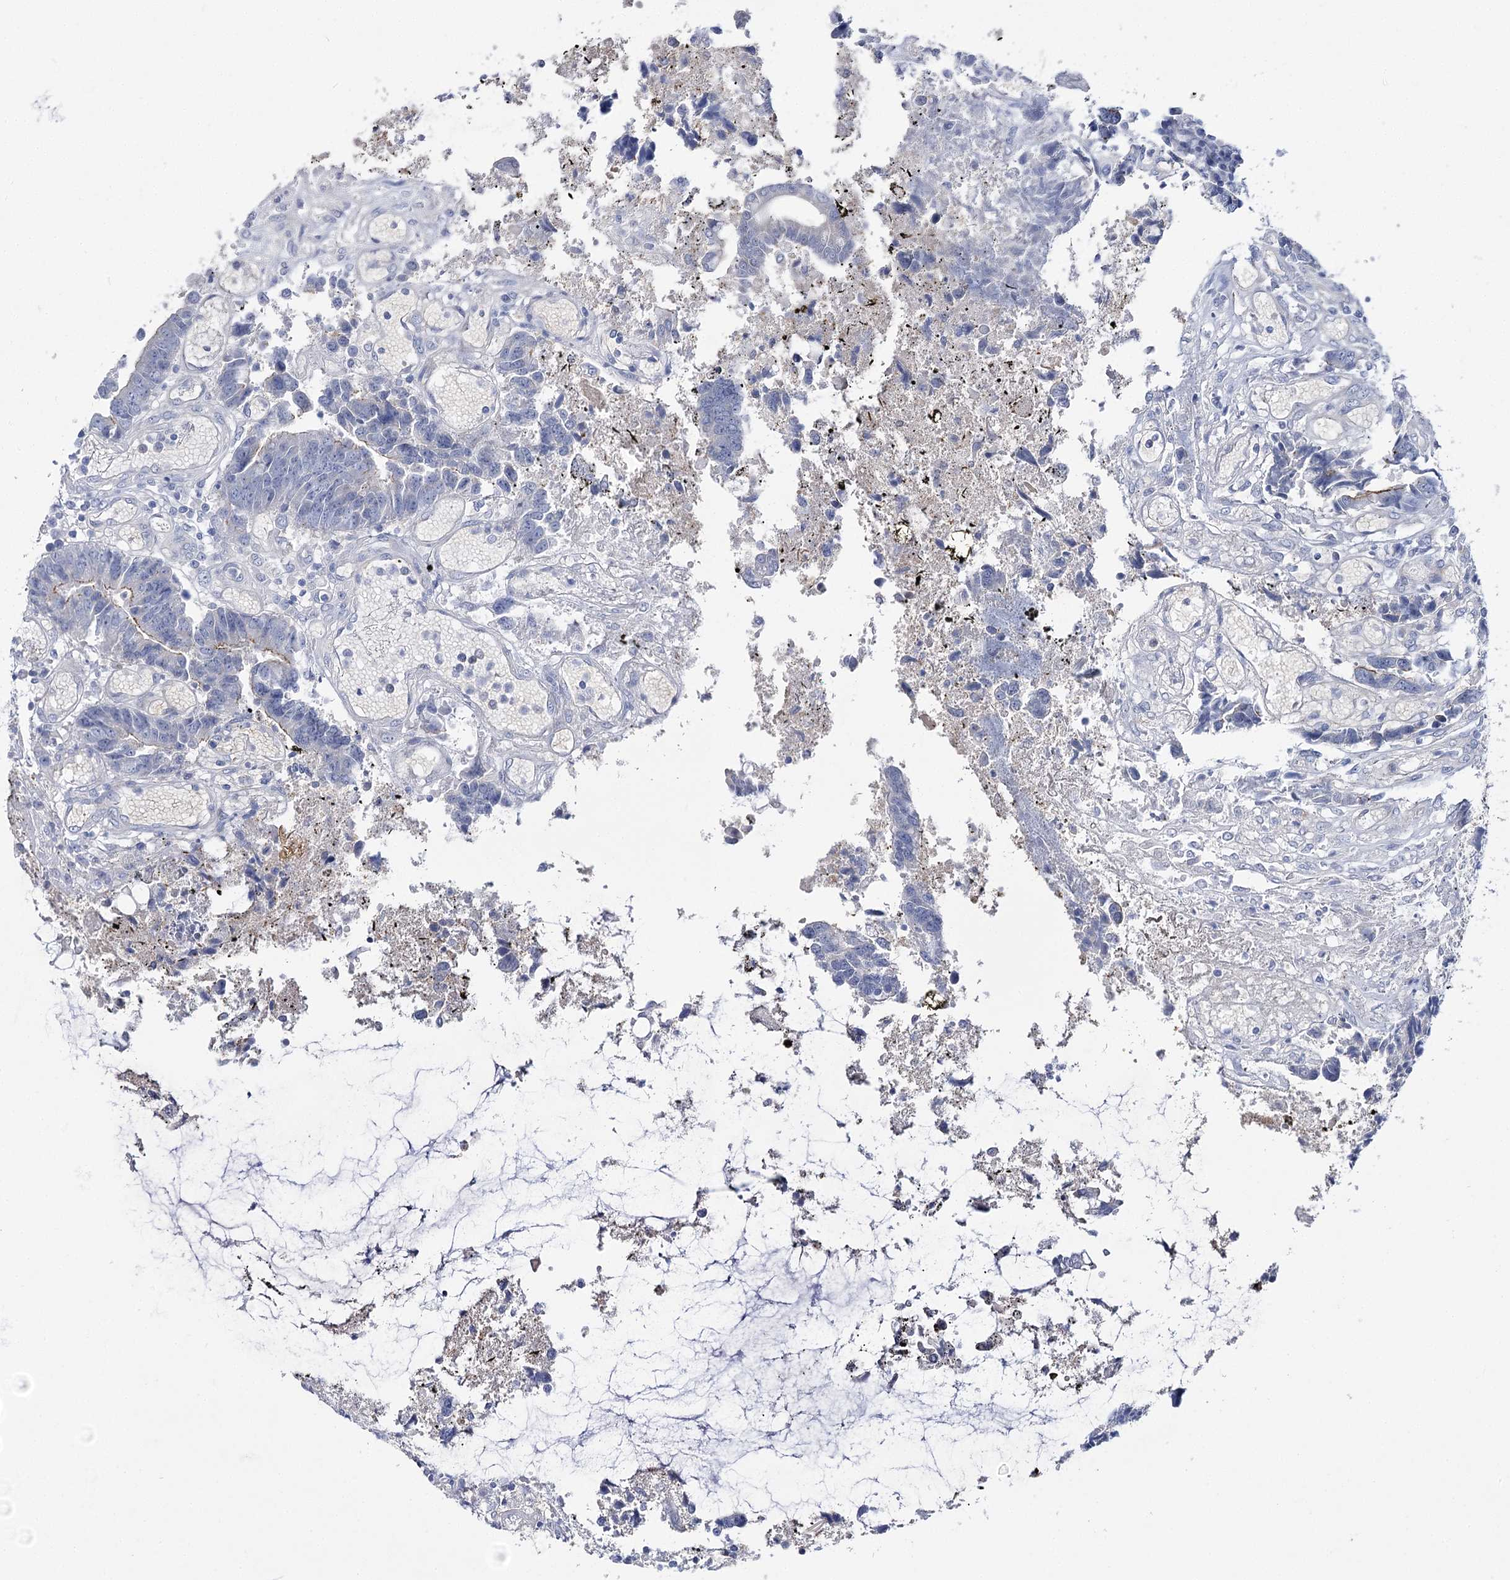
{"staining": {"intensity": "negative", "quantity": "none", "location": "none"}, "tissue": "colorectal cancer", "cell_type": "Tumor cells", "image_type": "cancer", "snomed": [{"axis": "morphology", "description": "Adenocarcinoma, NOS"}, {"axis": "topography", "description": "Rectum"}], "caption": "There is no significant expression in tumor cells of colorectal adenocarcinoma. The staining was performed using DAB (3,3'-diaminobenzidine) to visualize the protein expression in brown, while the nuclei were stained in blue with hematoxylin (Magnification: 20x).", "gene": "NRAP", "patient": {"sex": "male", "age": 84}}